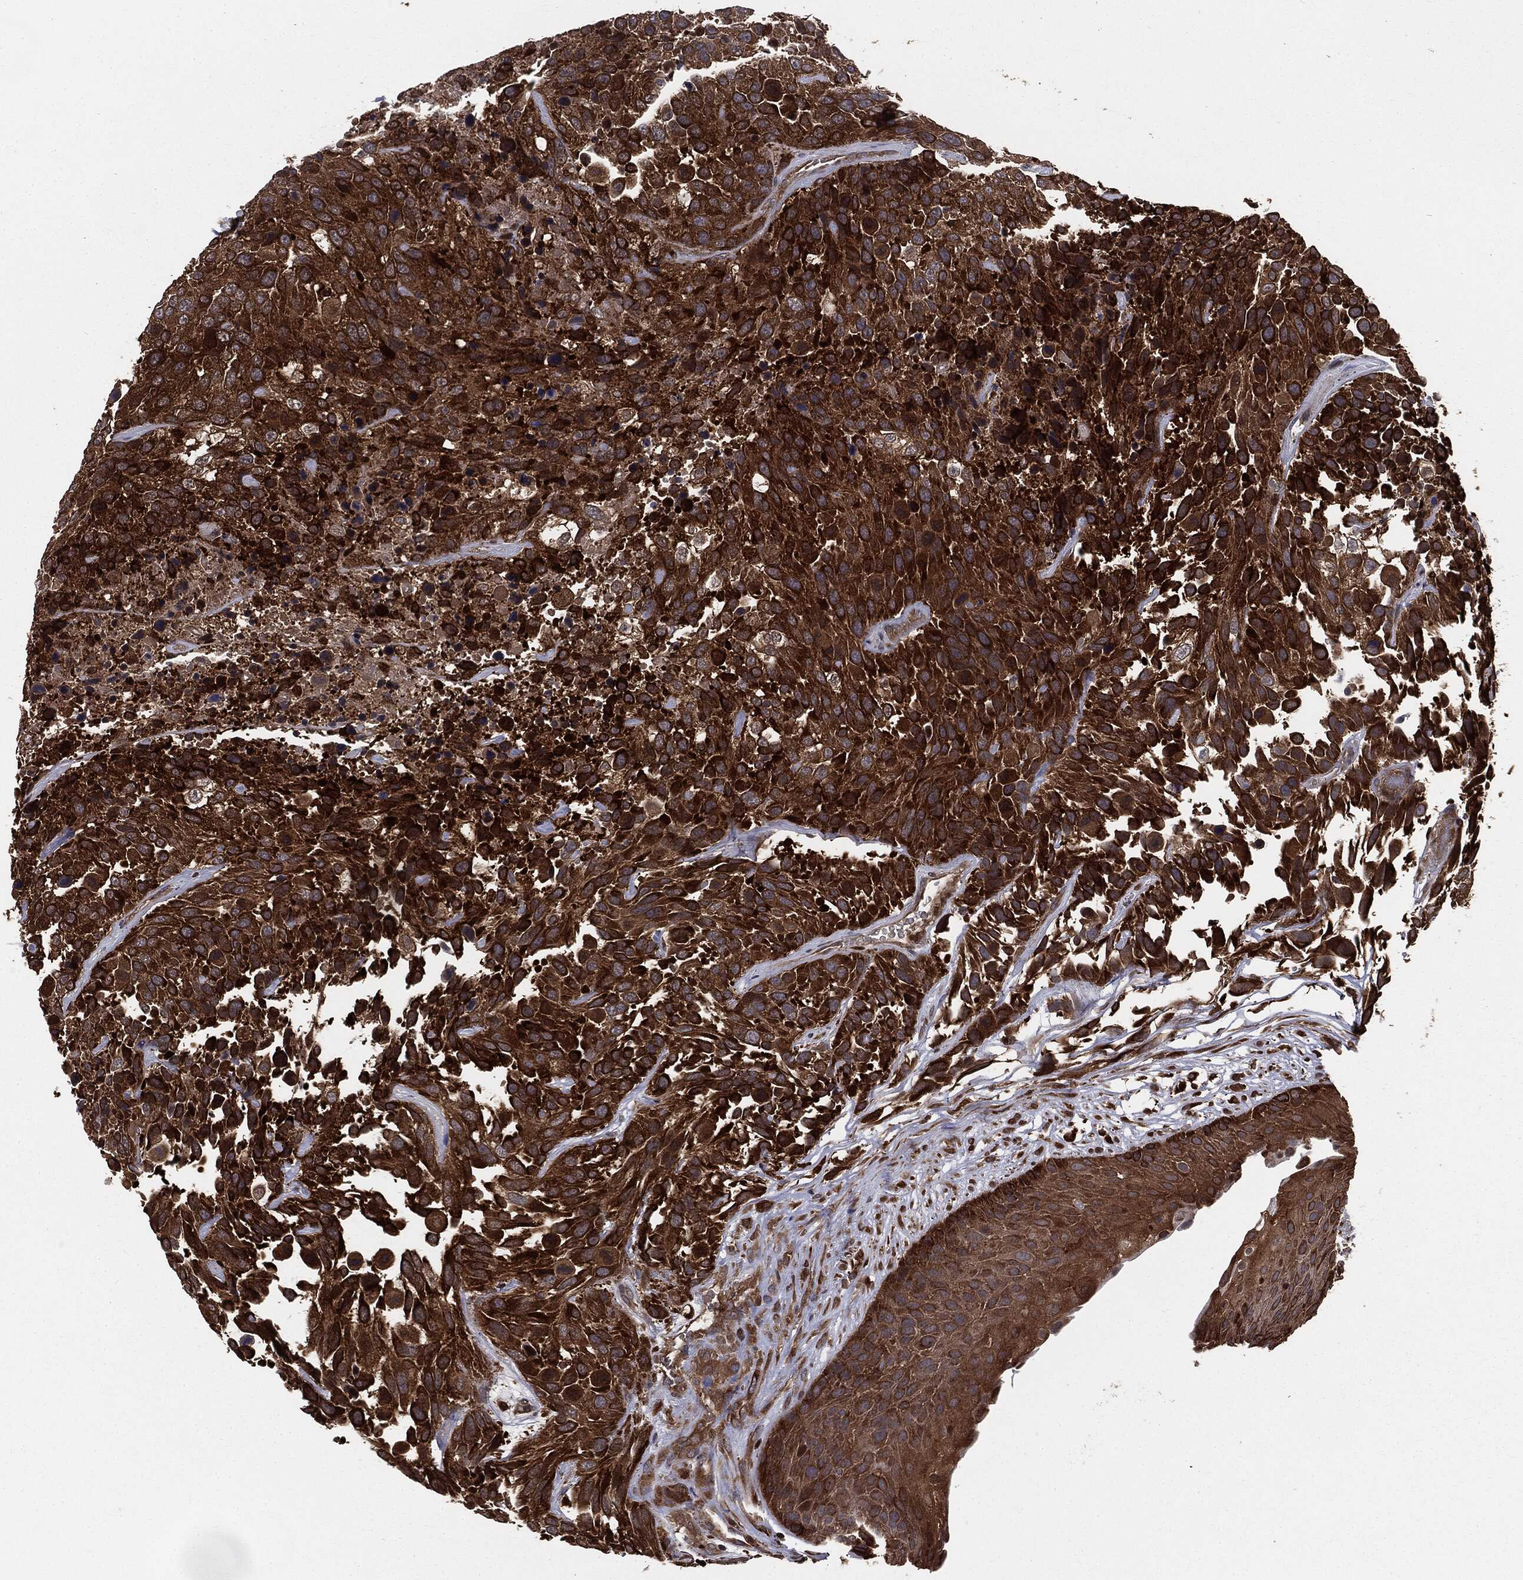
{"staining": {"intensity": "strong", "quantity": ">75%", "location": "cytoplasmic/membranous"}, "tissue": "urothelial cancer", "cell_type": "Tumor cells", "image_type": "cancer", "snomed": [{"axis": "morphology", "description": "Urothelial carcinoma, High grade"}, {"axis": "topography", "description": "Urinary bladder"}], "caption": "An image of urothelial cancer stained for a protein reveals strong cytoplasmic/membranous brown staining in tumor cells. Immunohistochemistry (ihc) stains the protein of interest in brown and the nuclei are stained blue.", "gene": "GNB5", "patient": {"sex": "female", "age": 70}}